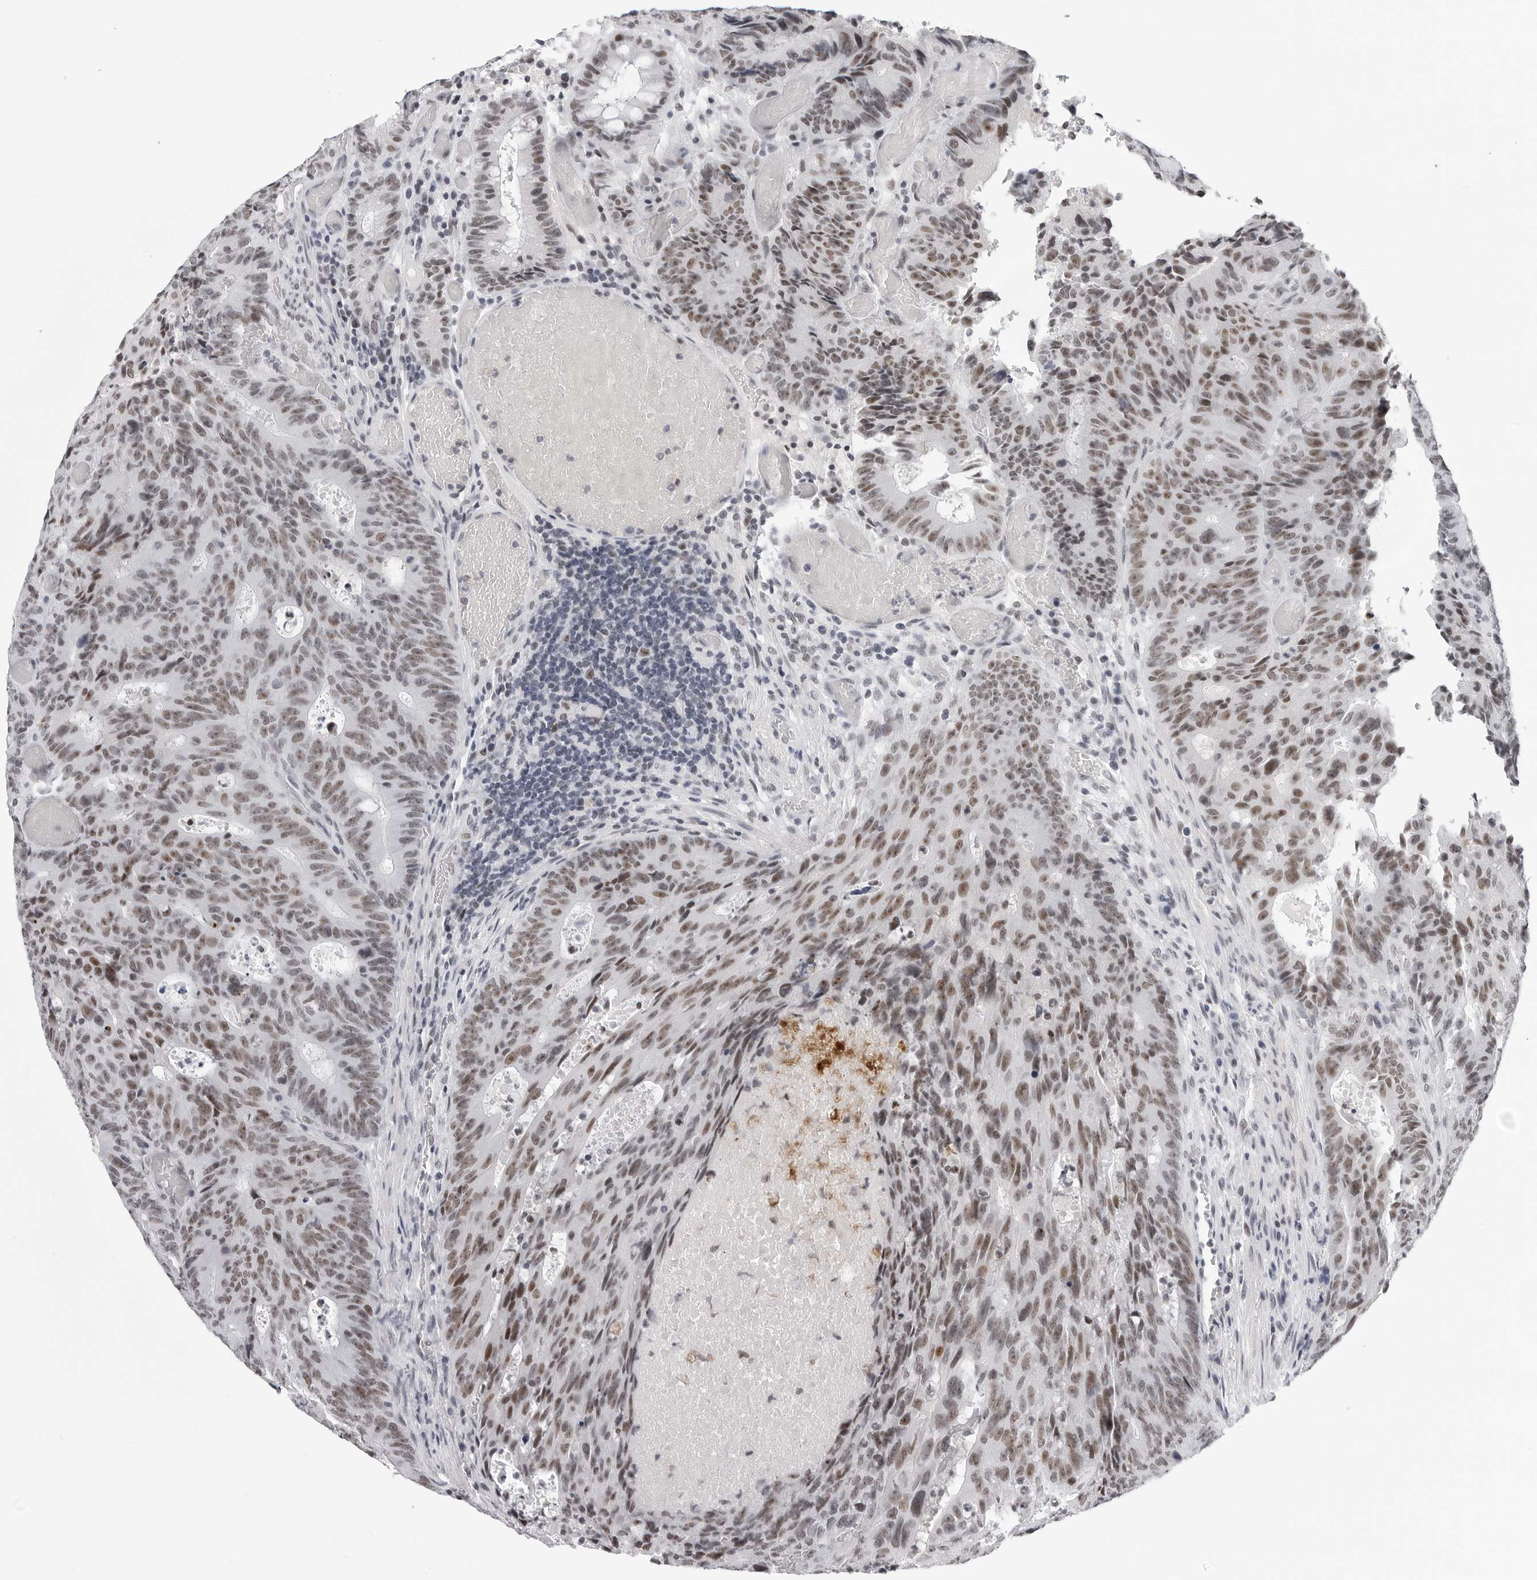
{"staining": {"intensity": "moderate", "quantity": ">75%", "location": "nuclear"}, "tissue": "colorectal cancer", "cell_type": "Tumor cells", "image_type": "cancer", "snomed": [{"axis": "morphology", "description": "Adenocarcinoma, NOS"}, {"axis": "topography", "description": "Colon"}], "caption": "Immunohistochemical staining of human adenocarcinoma (colorectal) demonstrates medium levels of moderate nuclear staining in approximately >75% of tumor cells.", "gene": "SF3B4", "patient": {"sex": "male", "age": 87}}